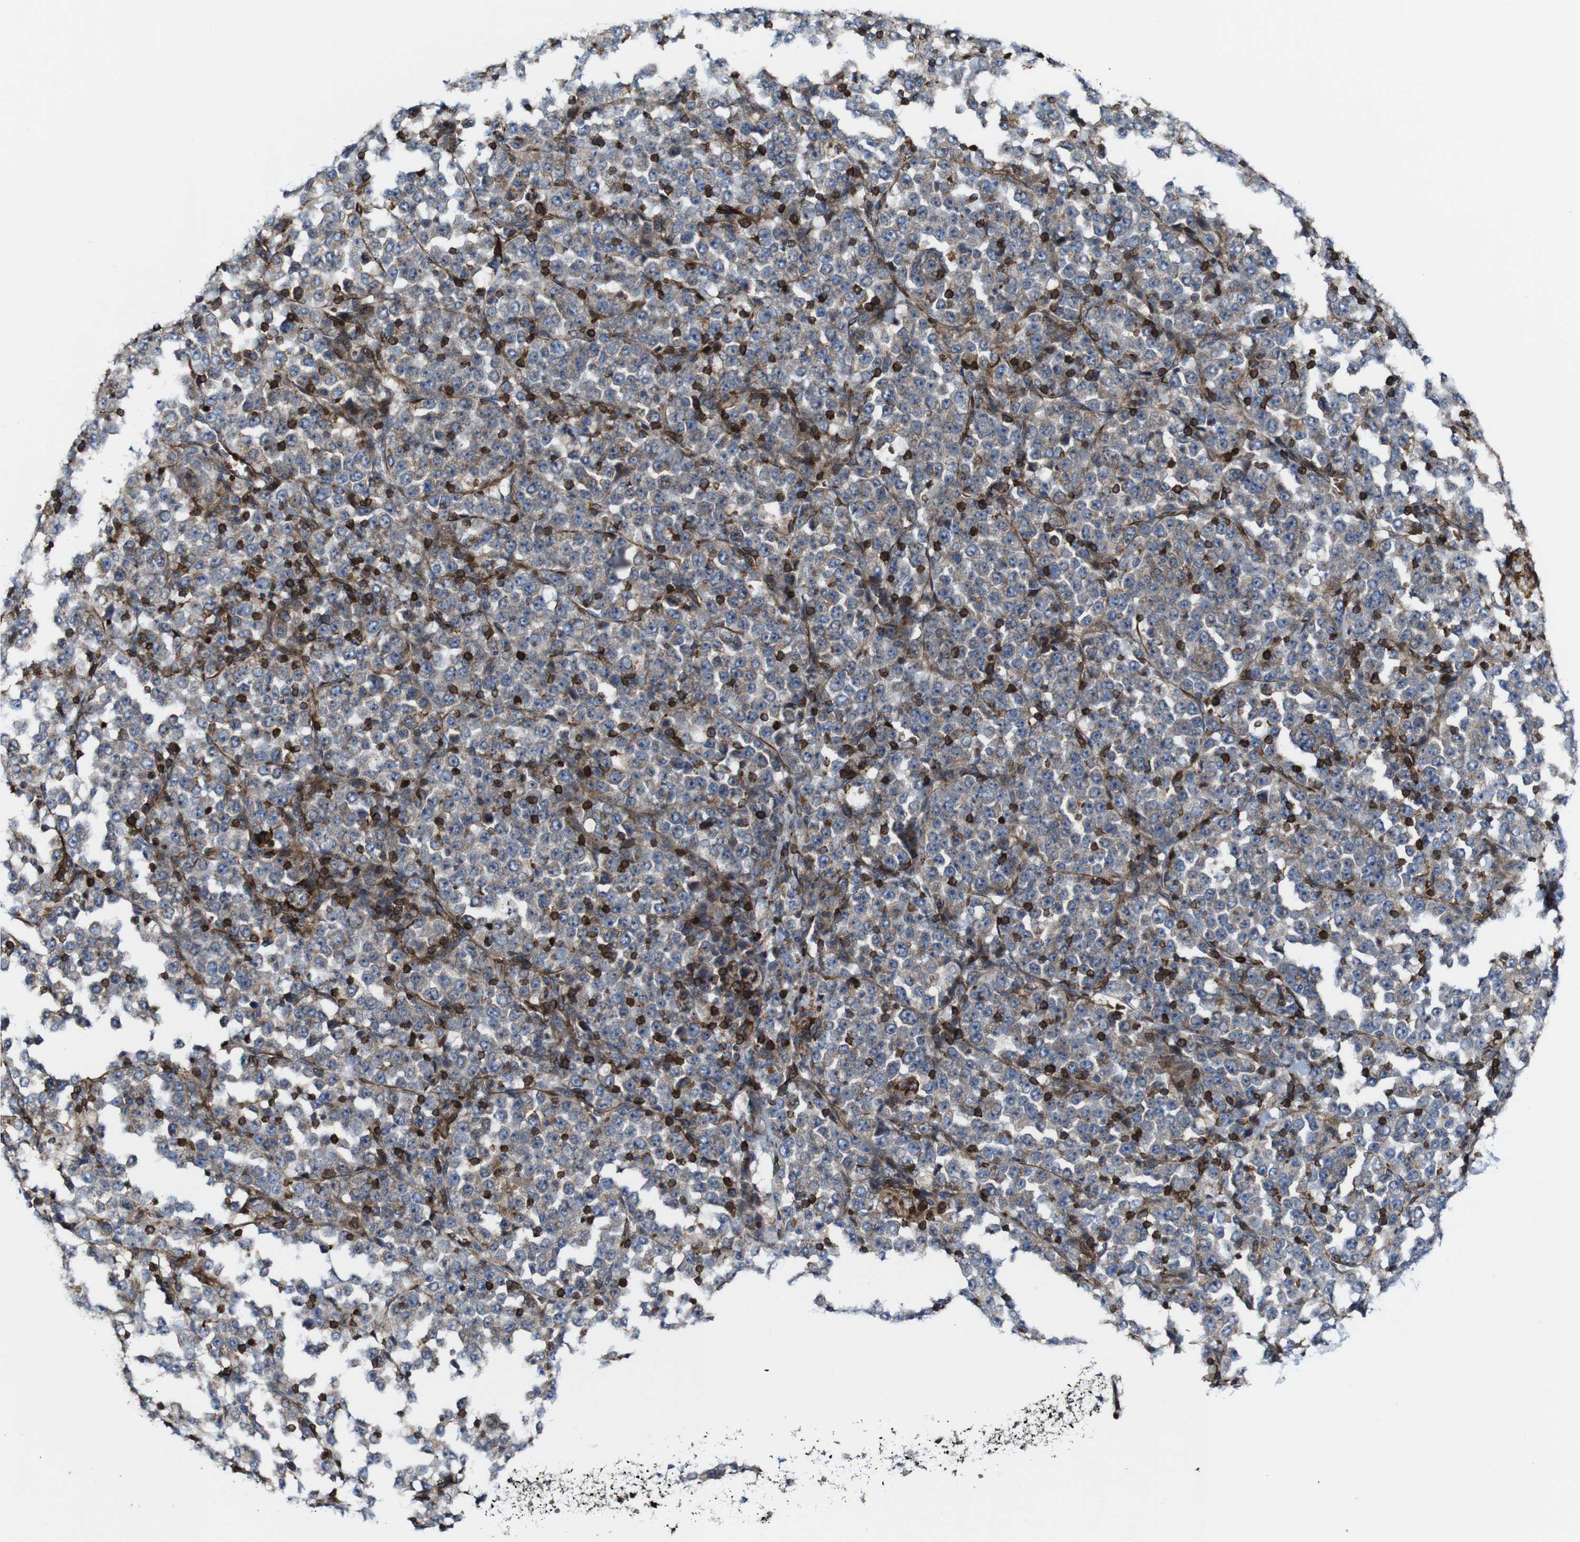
{"staining": {"intensity": "weak", "quantity": ">75%", "location": "cytoplasmic/membranous"}, "tissue": "stomach cancer", "cell_type": "Tumor cells", "image_type": "cancer", "snomed": [{"axis": "morphology", "description": "Normal tissue, NOS"}, {"axis": "morphology", "description": "Adenocarcinoma, NOS"}, {"axis": "topography", "description": "Stomach, upper"}, {"axis": "topography", "description": "Stomach"}], "caption": "A high-resolution photomicrograph shows immunohistochemistry (IHC) staining of stomach cancer (adenocarcinoma), which demonstrates weak cytoplasmic/membranous staining in about >75% of tumor cells.", "gene": "JAK2", "patient": {"sex": "male", "age": 59}}